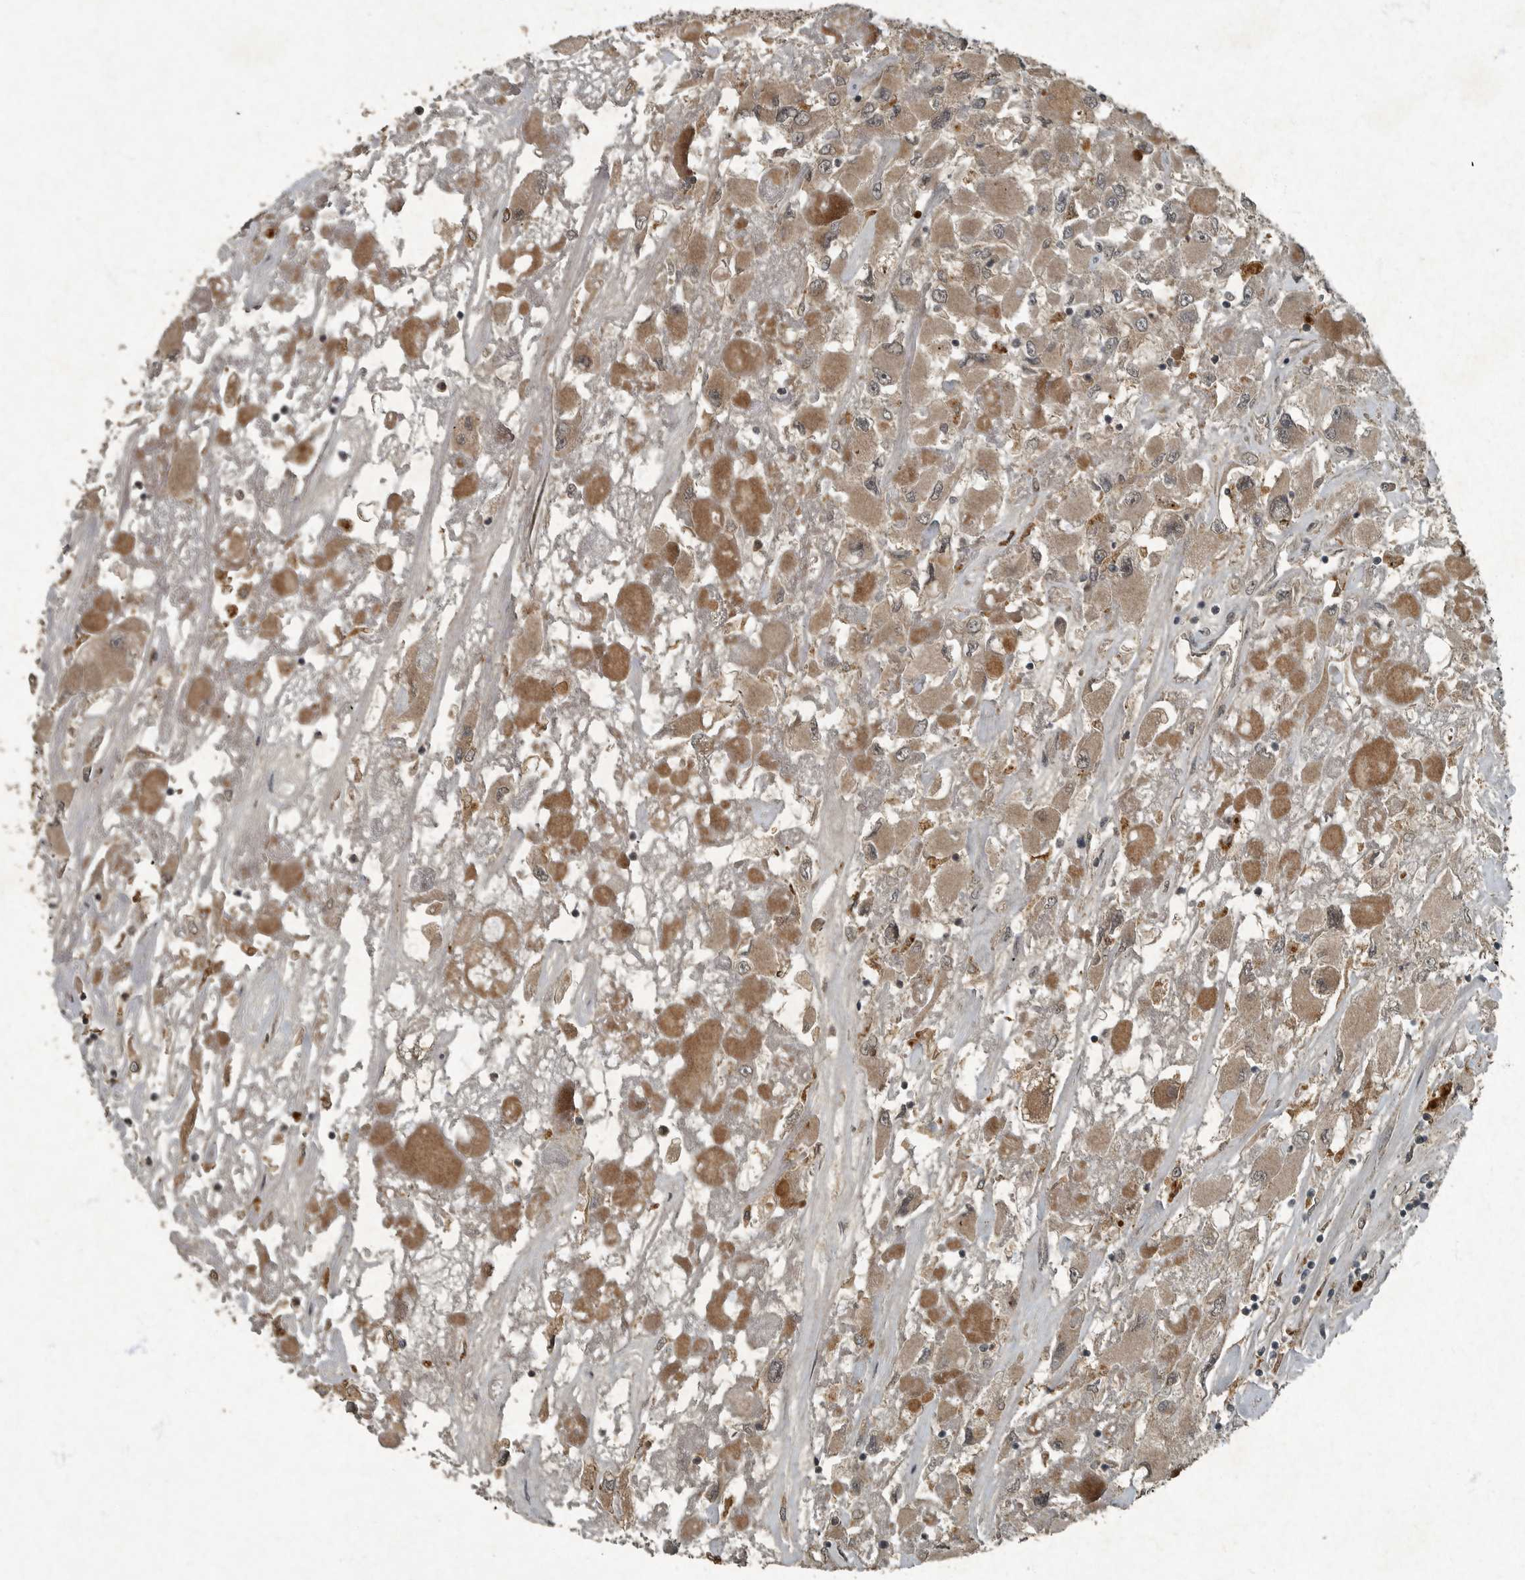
{"staining": {"intensity": "moderate", "quantity": "<25%", "location": "cytoplasmic/membranous,nuclear"}, "tissue": "renal cancer", "cell_type": "Tumor cells", "image_type": "cancer", "snomed": [{"axis": "morphology", "description": "Adenocarcinoma, NOS"}, {"axis": "topography", "description": "Kidney"}], "caption": "Renal cancer stained for a protein displays moderate cytoplasmic/membranous and nuclear positivity in tumor cells.", "gene": "FOXO1", "patient": {"sex": "female", "age": 52}}